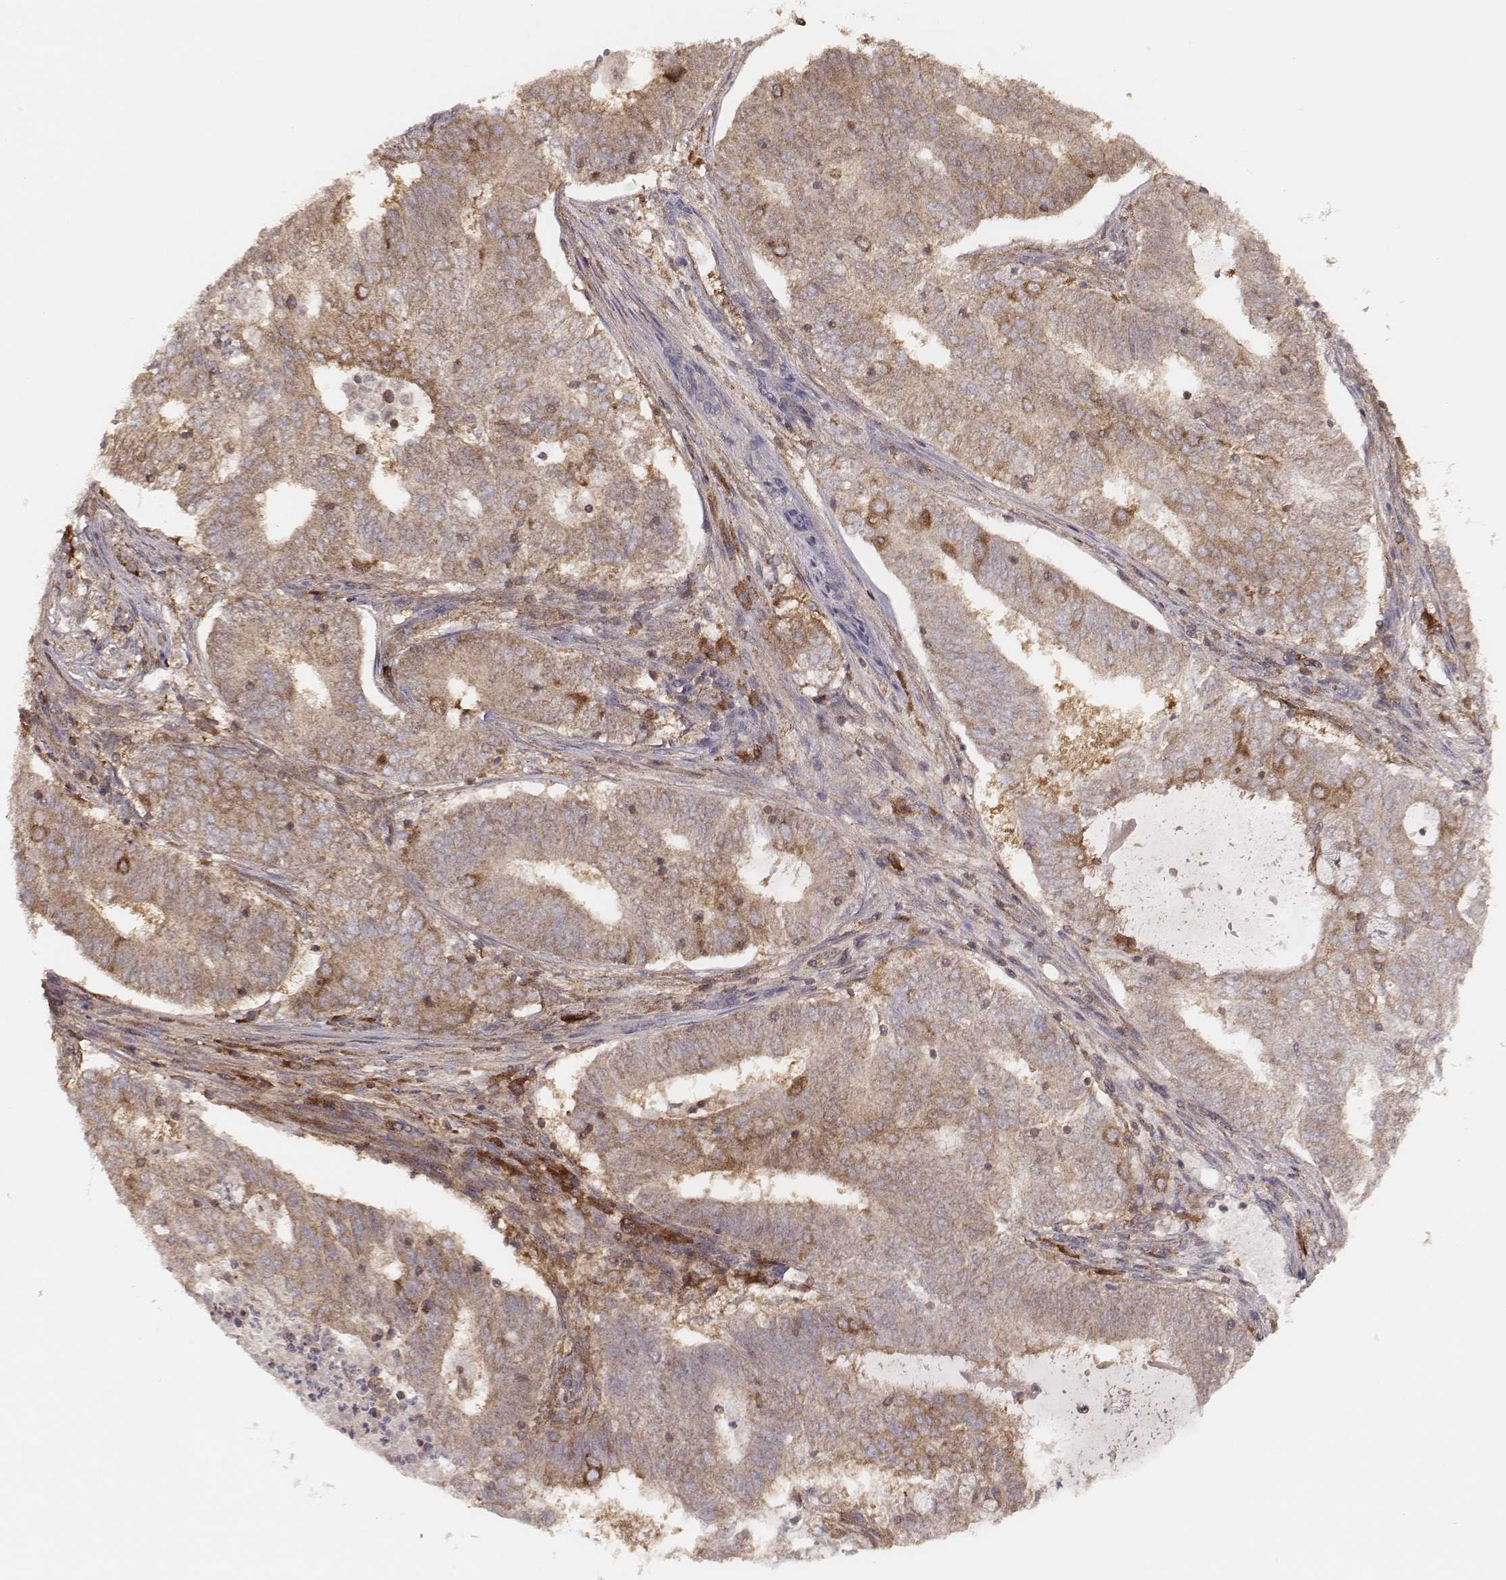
{"staining": {"intensity": "moderate", "quantity": ">75%", "location": "cytoplasmic/membranous"}, "tissue": "endometrial cancer", "cell_type": "Tumor cells", "image_type": "cancer", "snomed": [{"axis": "morphology", "description": "Adenocarcinoma, NOS"}, {"axis": "topography", "description": "Endometrium"}], "caption": "The image demonstrates staining of endometrial cancer, revealing moderate cytoplasmic/membranous protein staining (brown color) within tumor cells.", "gene": "CARS1", "patient": {"sex": "female", "age": 62}}